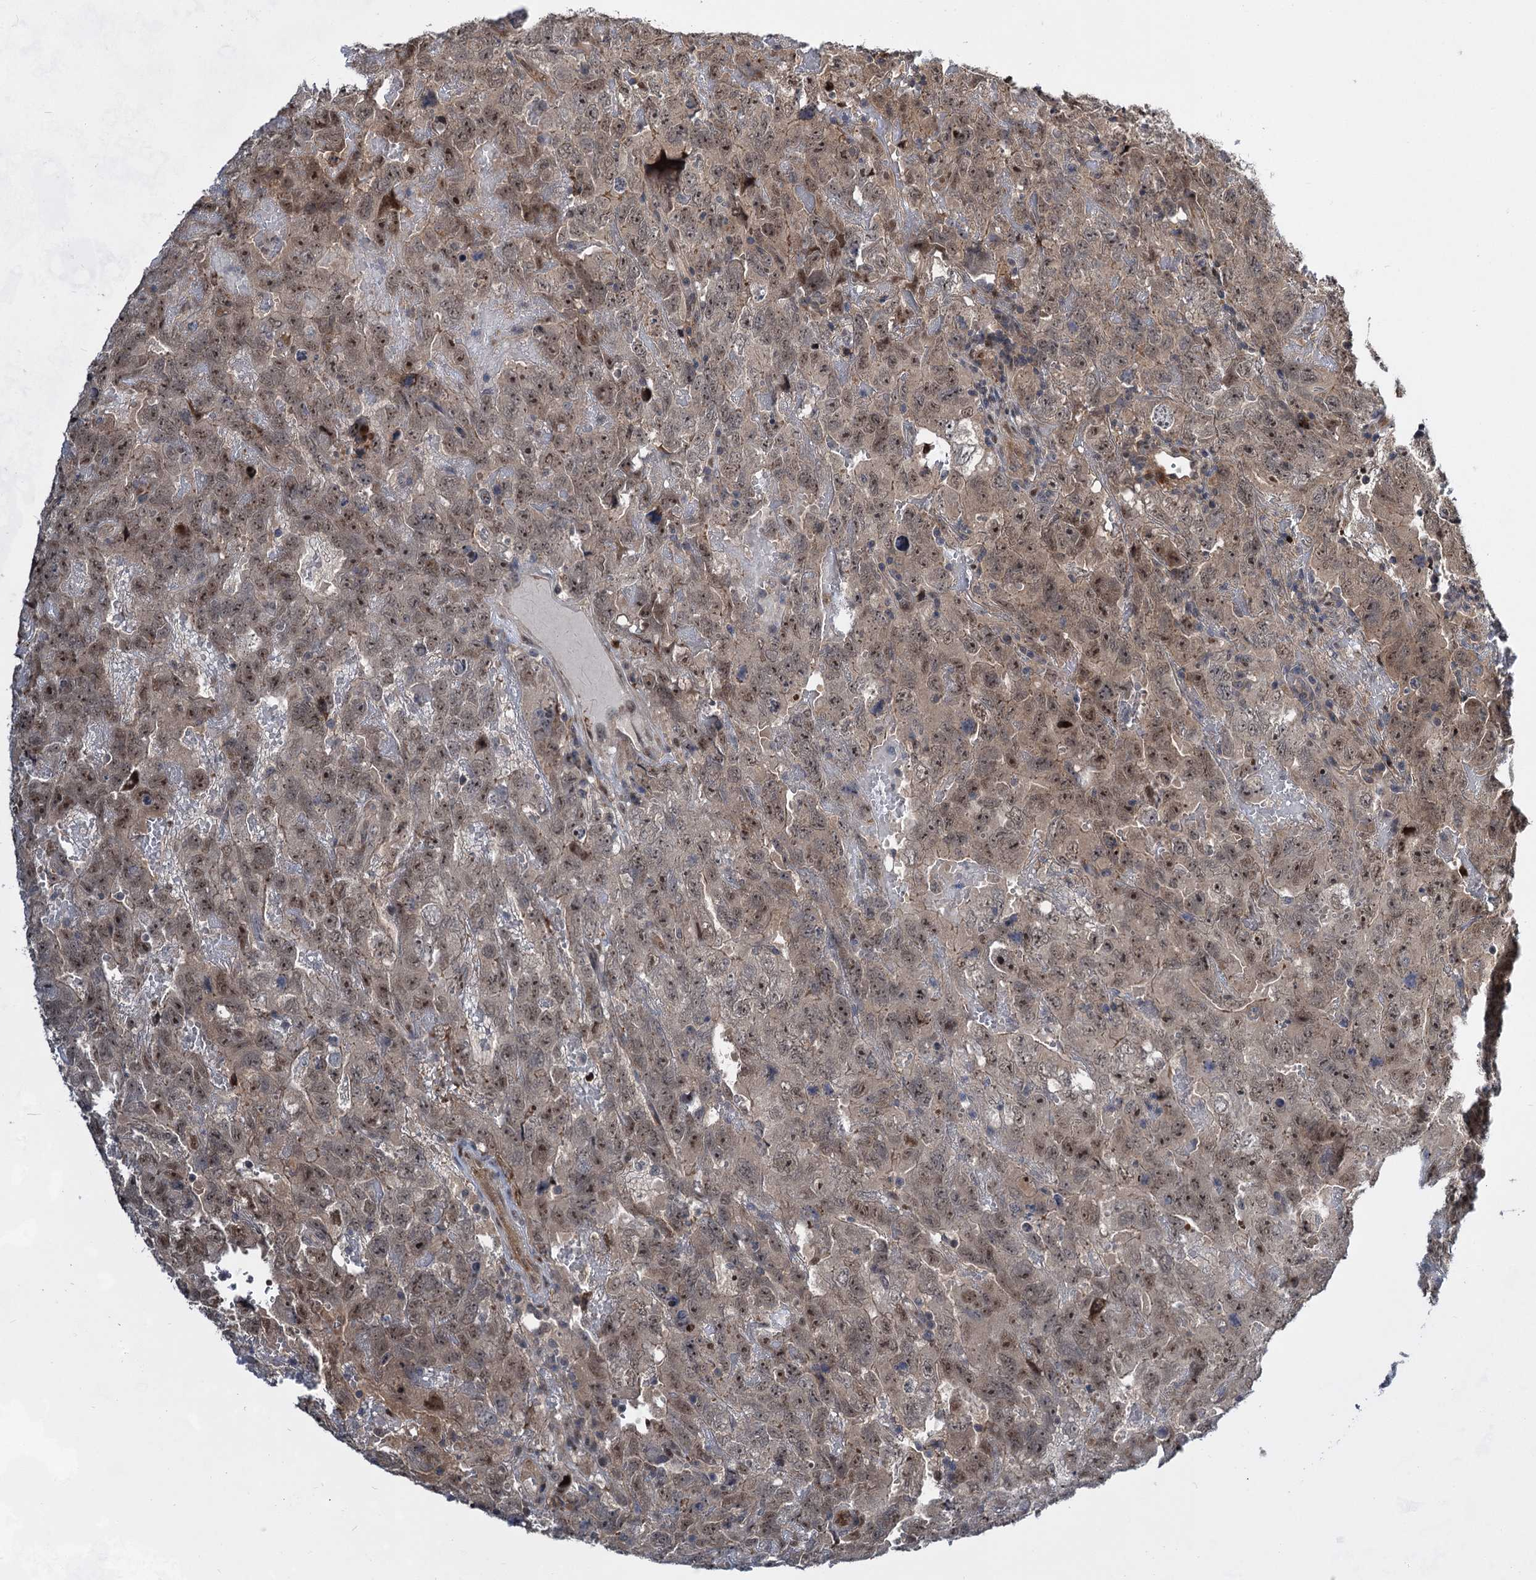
{"staining": {"intensity": "moderate", "quantity": ">75%", "location": "nuclear"}, "tissue": "testis cancer", "cell_type": "Tumor cells", "image_type": "cancer", "snomed": [{"axis": "morphology", "description": "Carcinoma, Embryonal, NOS"}, {"axis": "topography", "description": "Testis"}], "caption": "A brown stain shows moderate nuclear expression of a protein in testis embryonal carcinoma tumor cells.", "gene": "GPBP1", "patient": {"sex": "male", "age": 45}}